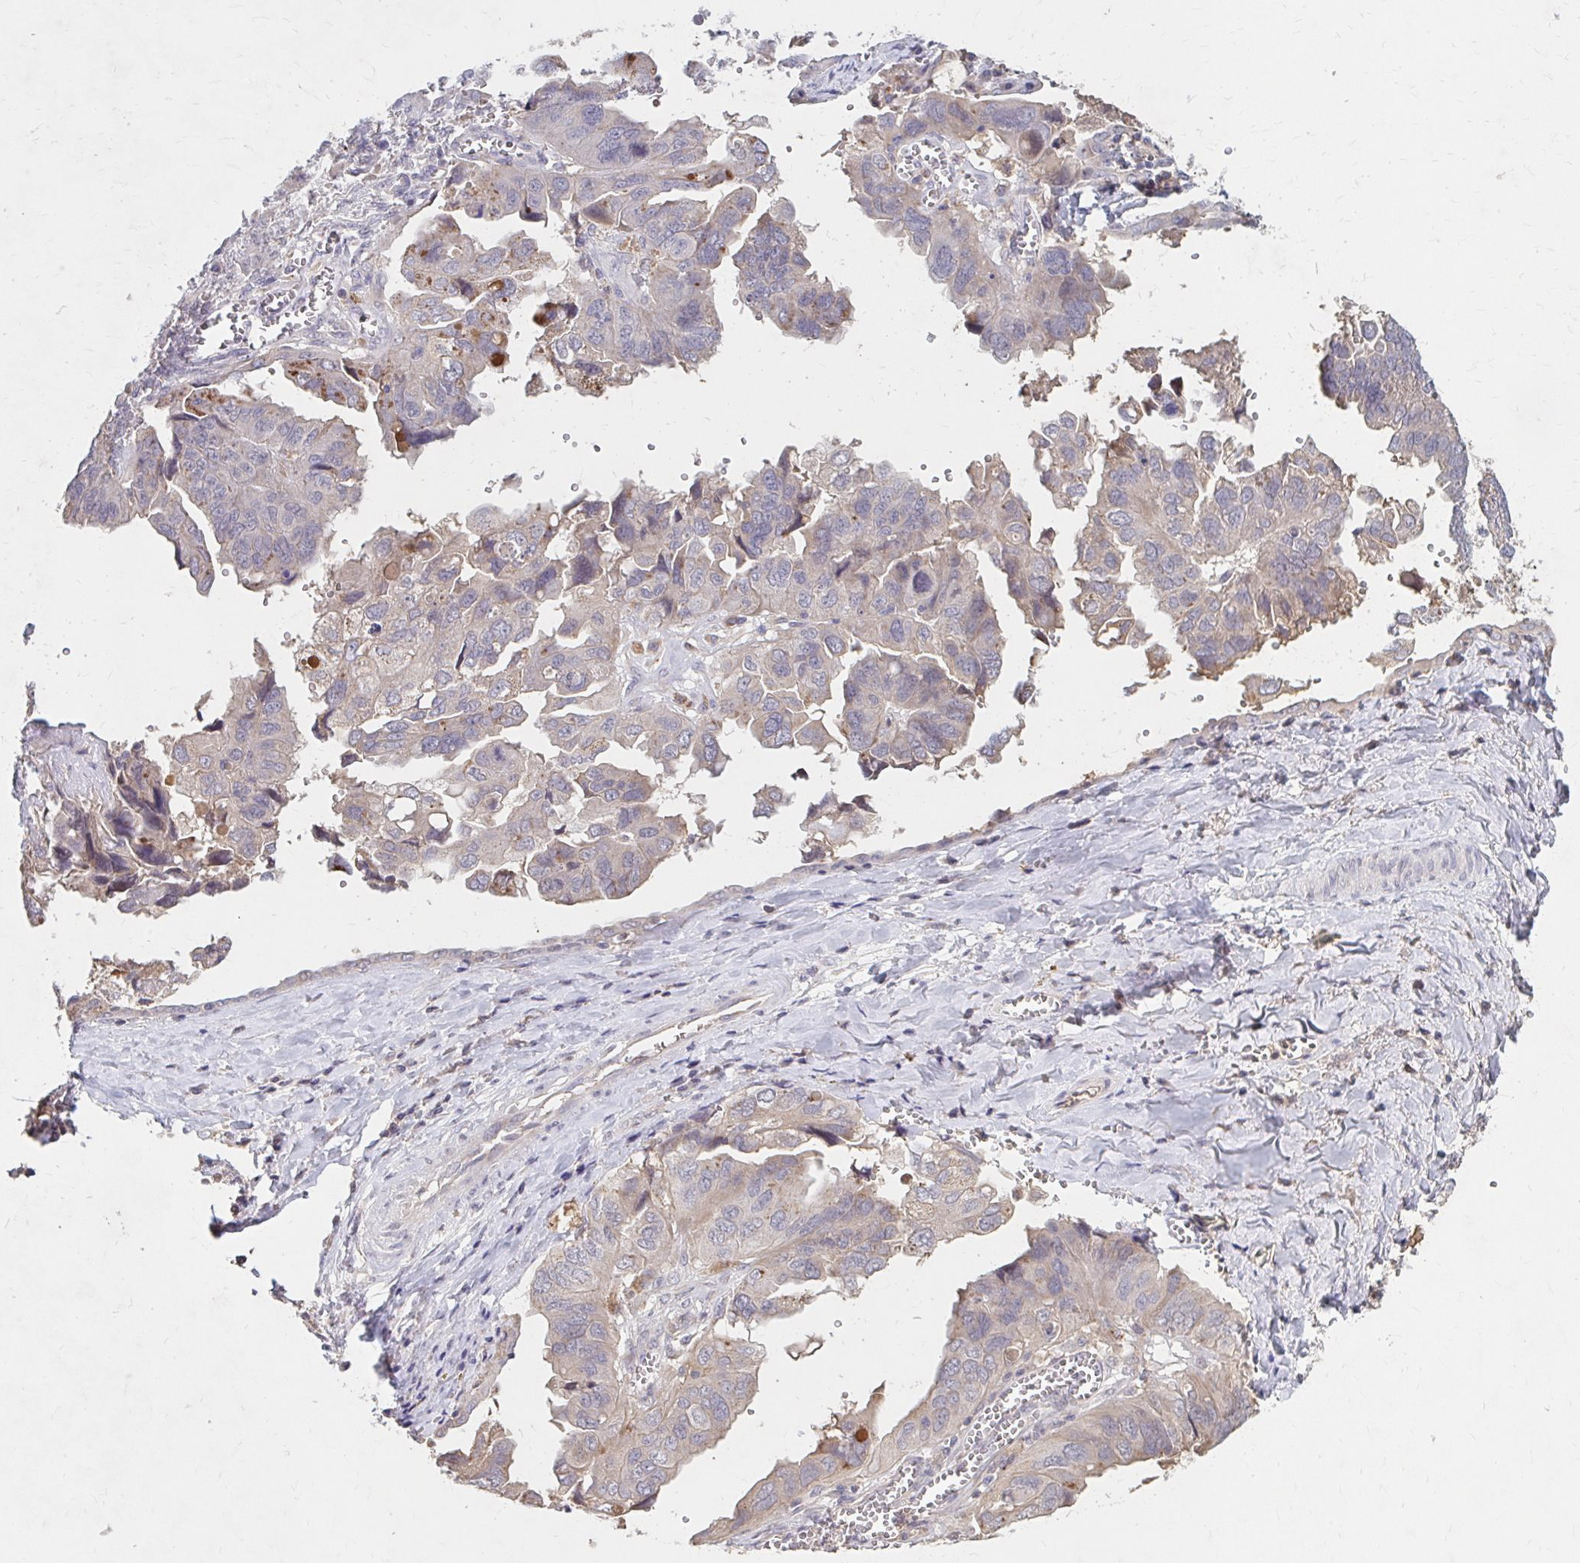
{"staining": {"intensity": "weak", "quantity": "<25%", "location": "cytoplasmic/membranous"}, "tissue": "ovarian cancer", "cell_type": "Tumor cells", "image_type": "cancer", "snomed": [{"axis": "morphology", "description": "Cystadenocarcinoma, serous, NOS"}, {"axis": "topography", "description": "Ovary"}], "caption": "High magnification brightfield microscopy of ovarian cancer (serous cystadenocarcinoma) stained with DAB (brown) and counterstained with hematoxylin (blue): tumor cells show no significant expression. (Immunohistochemistry (ihc), brightfield microscopy, high magnification).", "gene": "HMGCS2", "patient": {"sex": "female", "age": 79}}